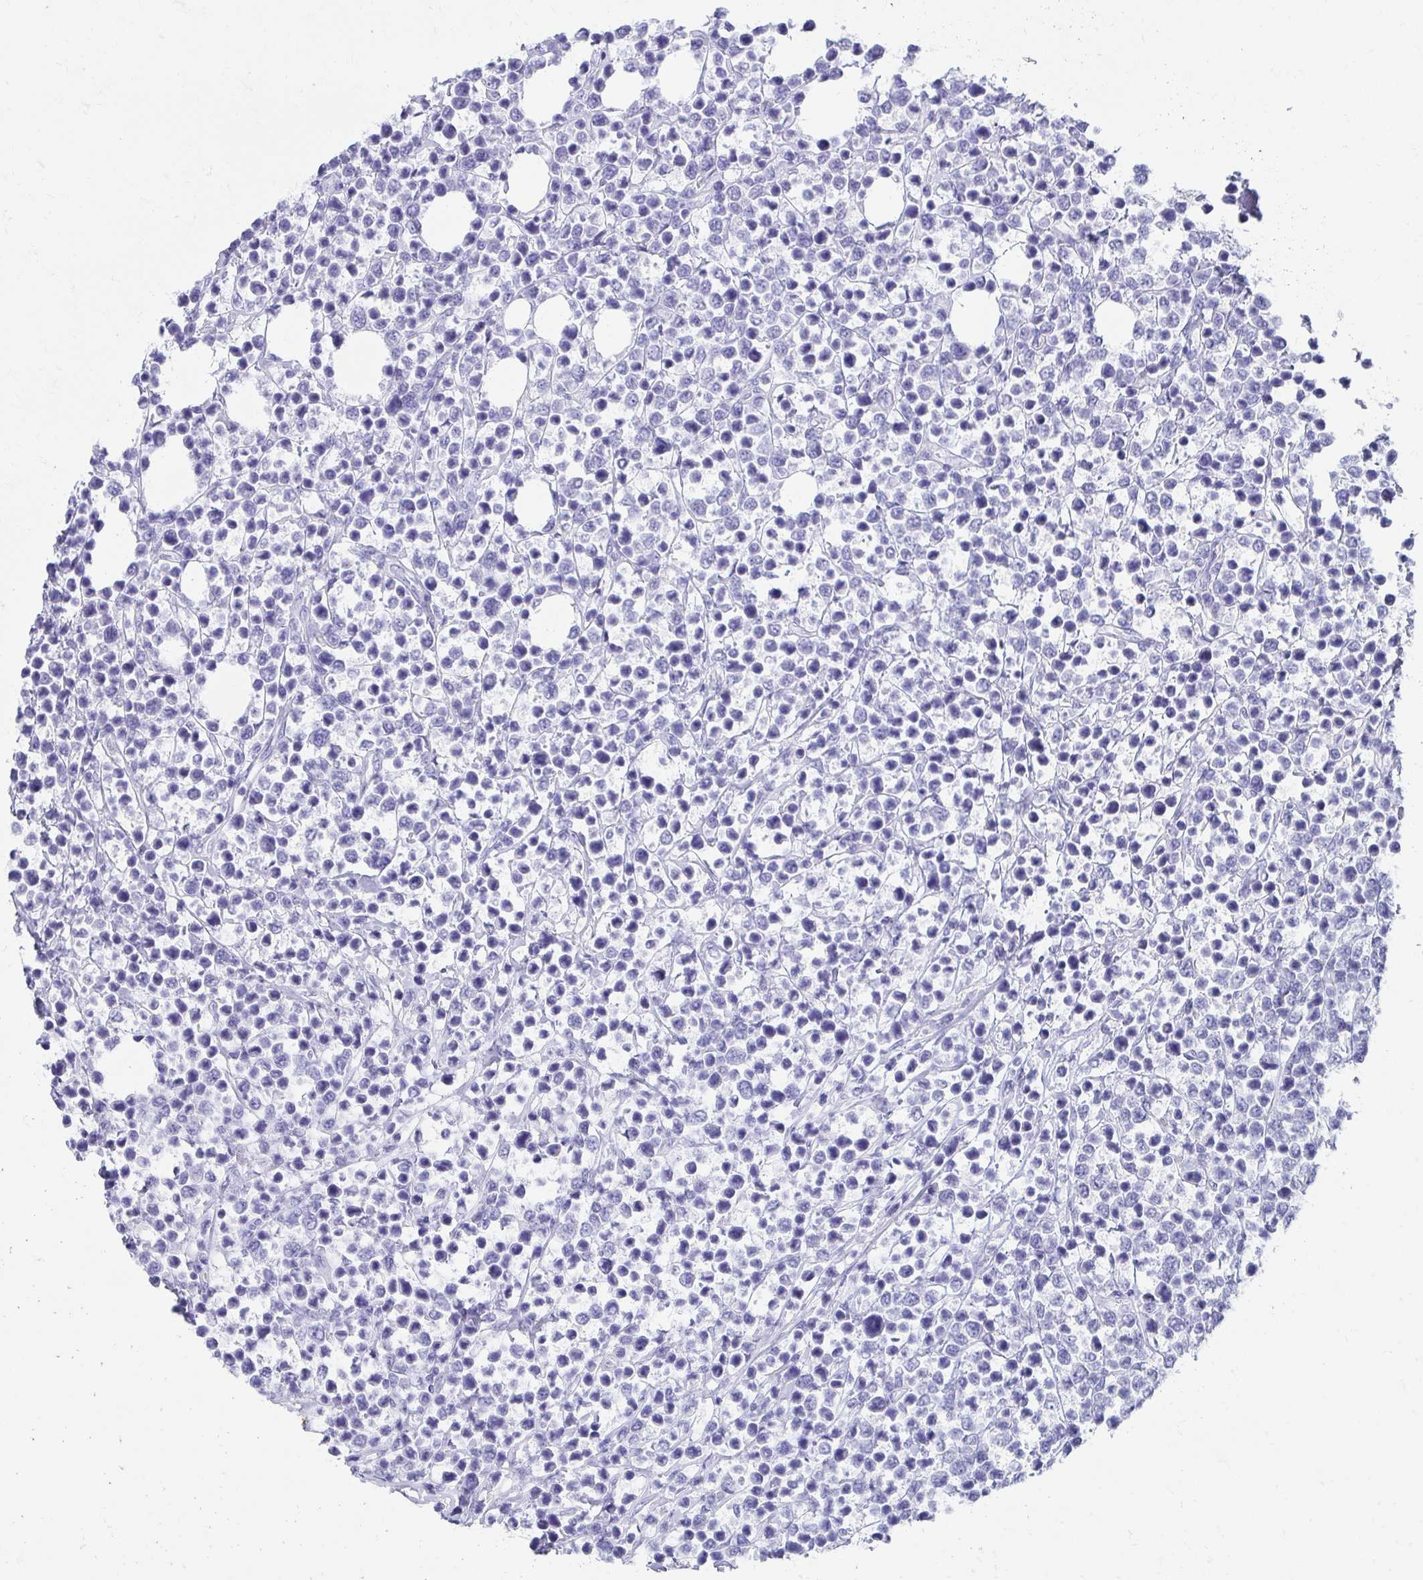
{"staining": {"intensity": "negative", "quantity": "none", "location": "none"}, "tissue": "lymphoma", "cell_type": "Tumor cells", "image_type": "cancer", "snomed": [{"axis": "morphology", "description": "Malignant lymphoma, non-Hodgkin's type, Low grade"}, {"axis": "topography", "description": "Lymph node"}], "caption": "An immunohistochemistry photomicrograph of lymphoma is shown. There is no staining in tumor cells of lymphoma. (DAB (3,3'-diaminobenzidine) immunohistochemistry (IHC), high magnification).", "gene": "SEC14L3", "patient": {"sex": "male", "age": 60}}